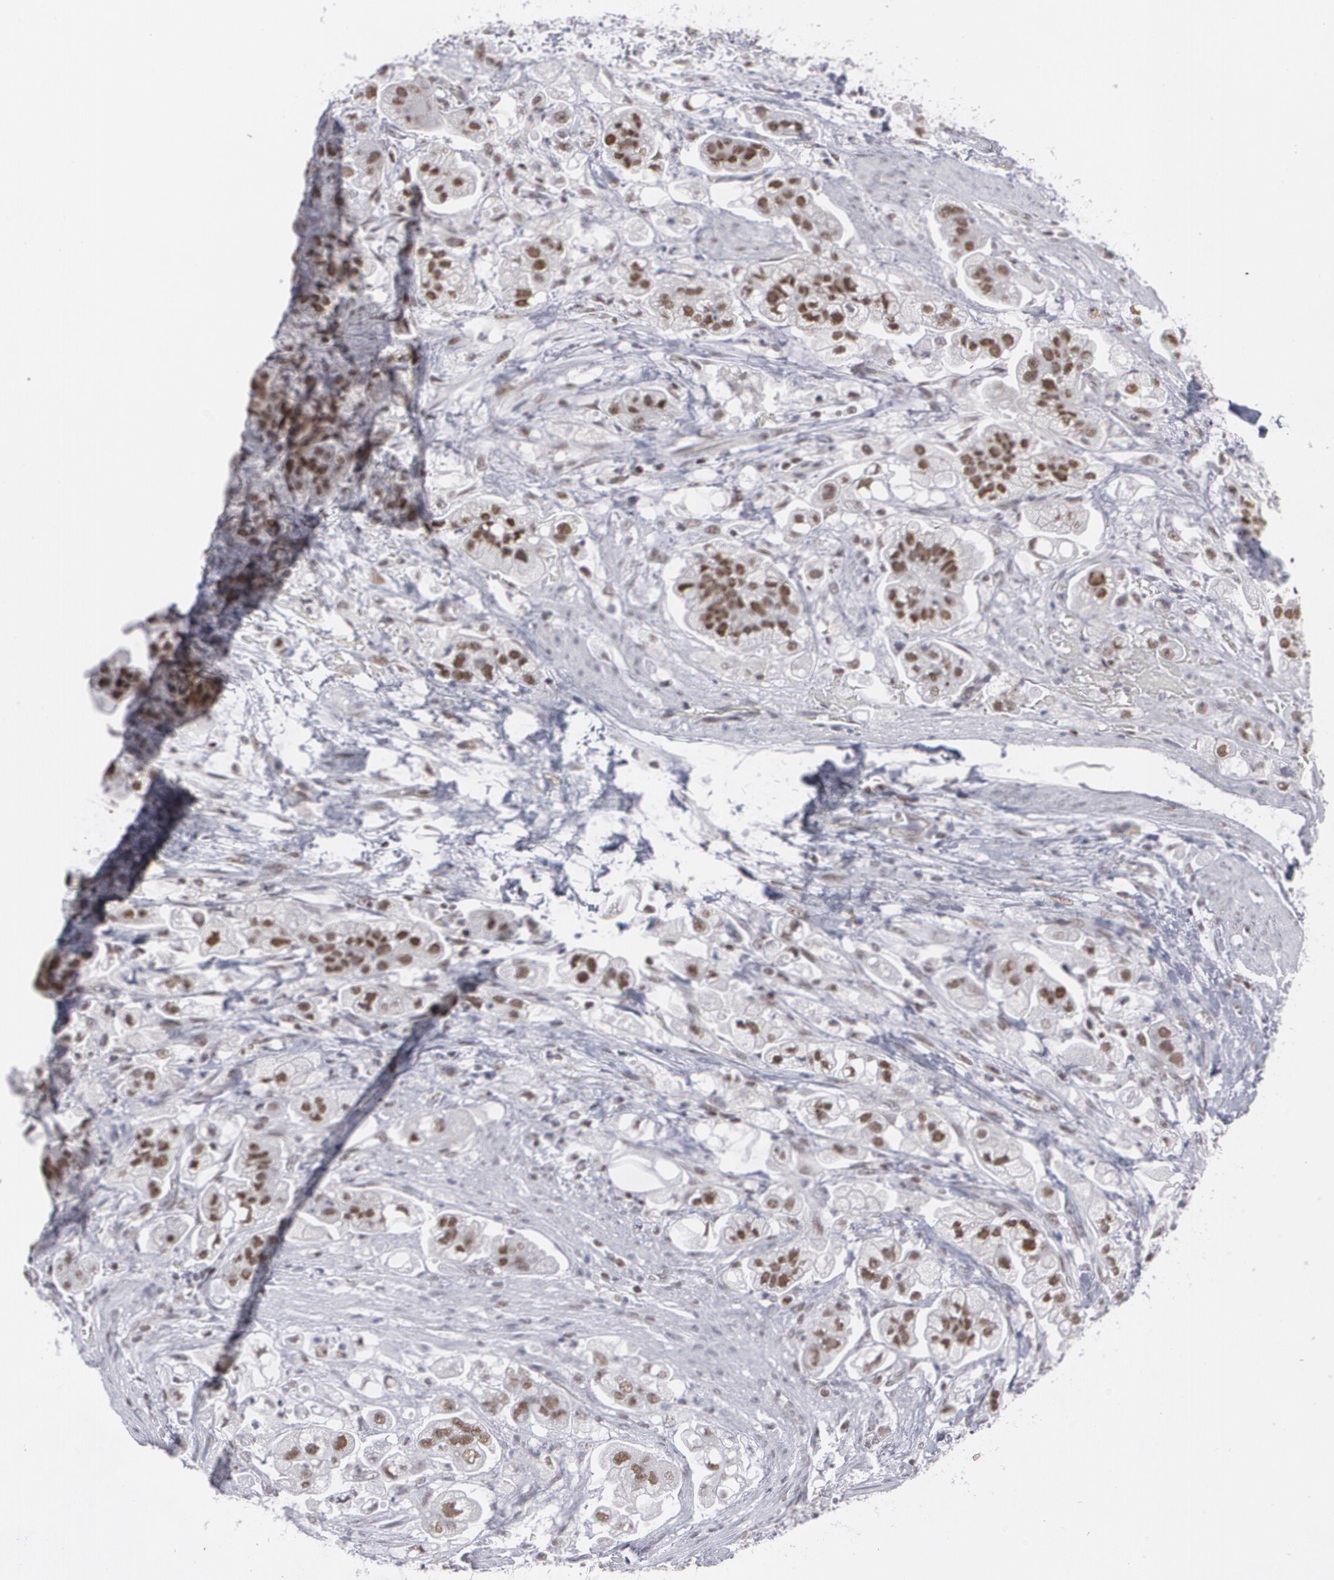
{"staining": {"intensity": "moderate", "quantity": ">75%", "location": "nuclear"}, "tissue": "stomach cancer", "cell_type": "Tumor cells", "image_type": "cancer", "snomed": [{"axis": "morphology", "description": "Adenocarcinoma, NOS"}, {"axis": "topography", "description": "Stomach"}], "caption": "This histopathology image exhibits immunohistochemistry (IHC) staining of human stomach cancer (adenocarcinoma), with medium moderate nuclear staining in approximately >75% of tumor cells.", "gene": "MCL1", "patient": {"sex": "male", "age": 62}}